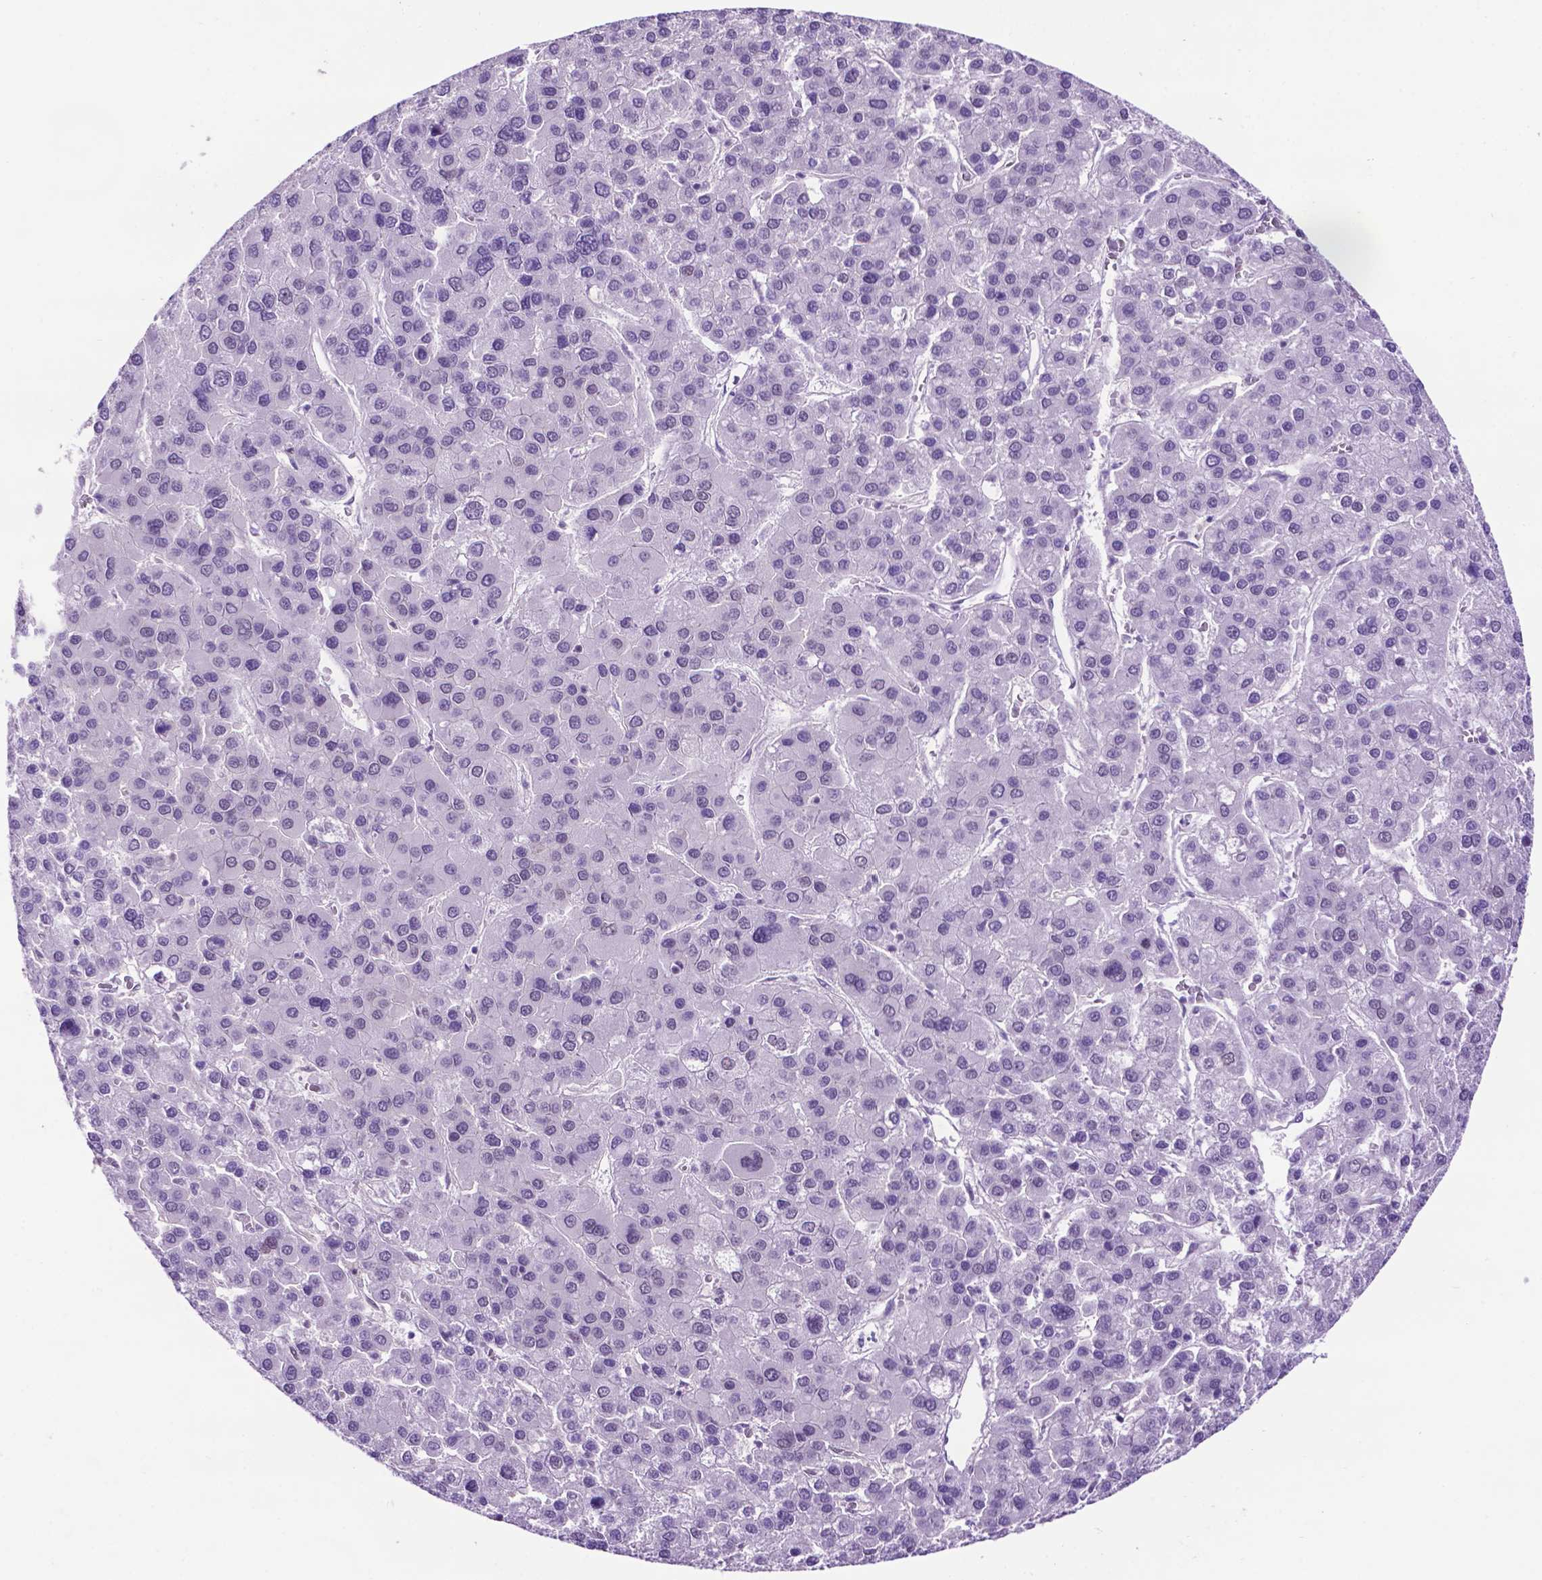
{"staining": {"intensity": "negative", "quantity": "none", "location": "none"}, "tissue": "liver cancer", "cell_type": "Tumor cells", "image_type": "cancer", "snomed": [{"axis": "morphology", "description": "Carcinoma, Hepatocellular, NOS"}, {"axis": "topography", "description": "Liver"}], "caption": "DAB (3,3'-diaminobenzidine) immunohistochemical staining of liver cancer reveals no significant positivity in tumor cells.", "gene": "TACSTD2", "patient": {"sex": "female", "age": 41}}